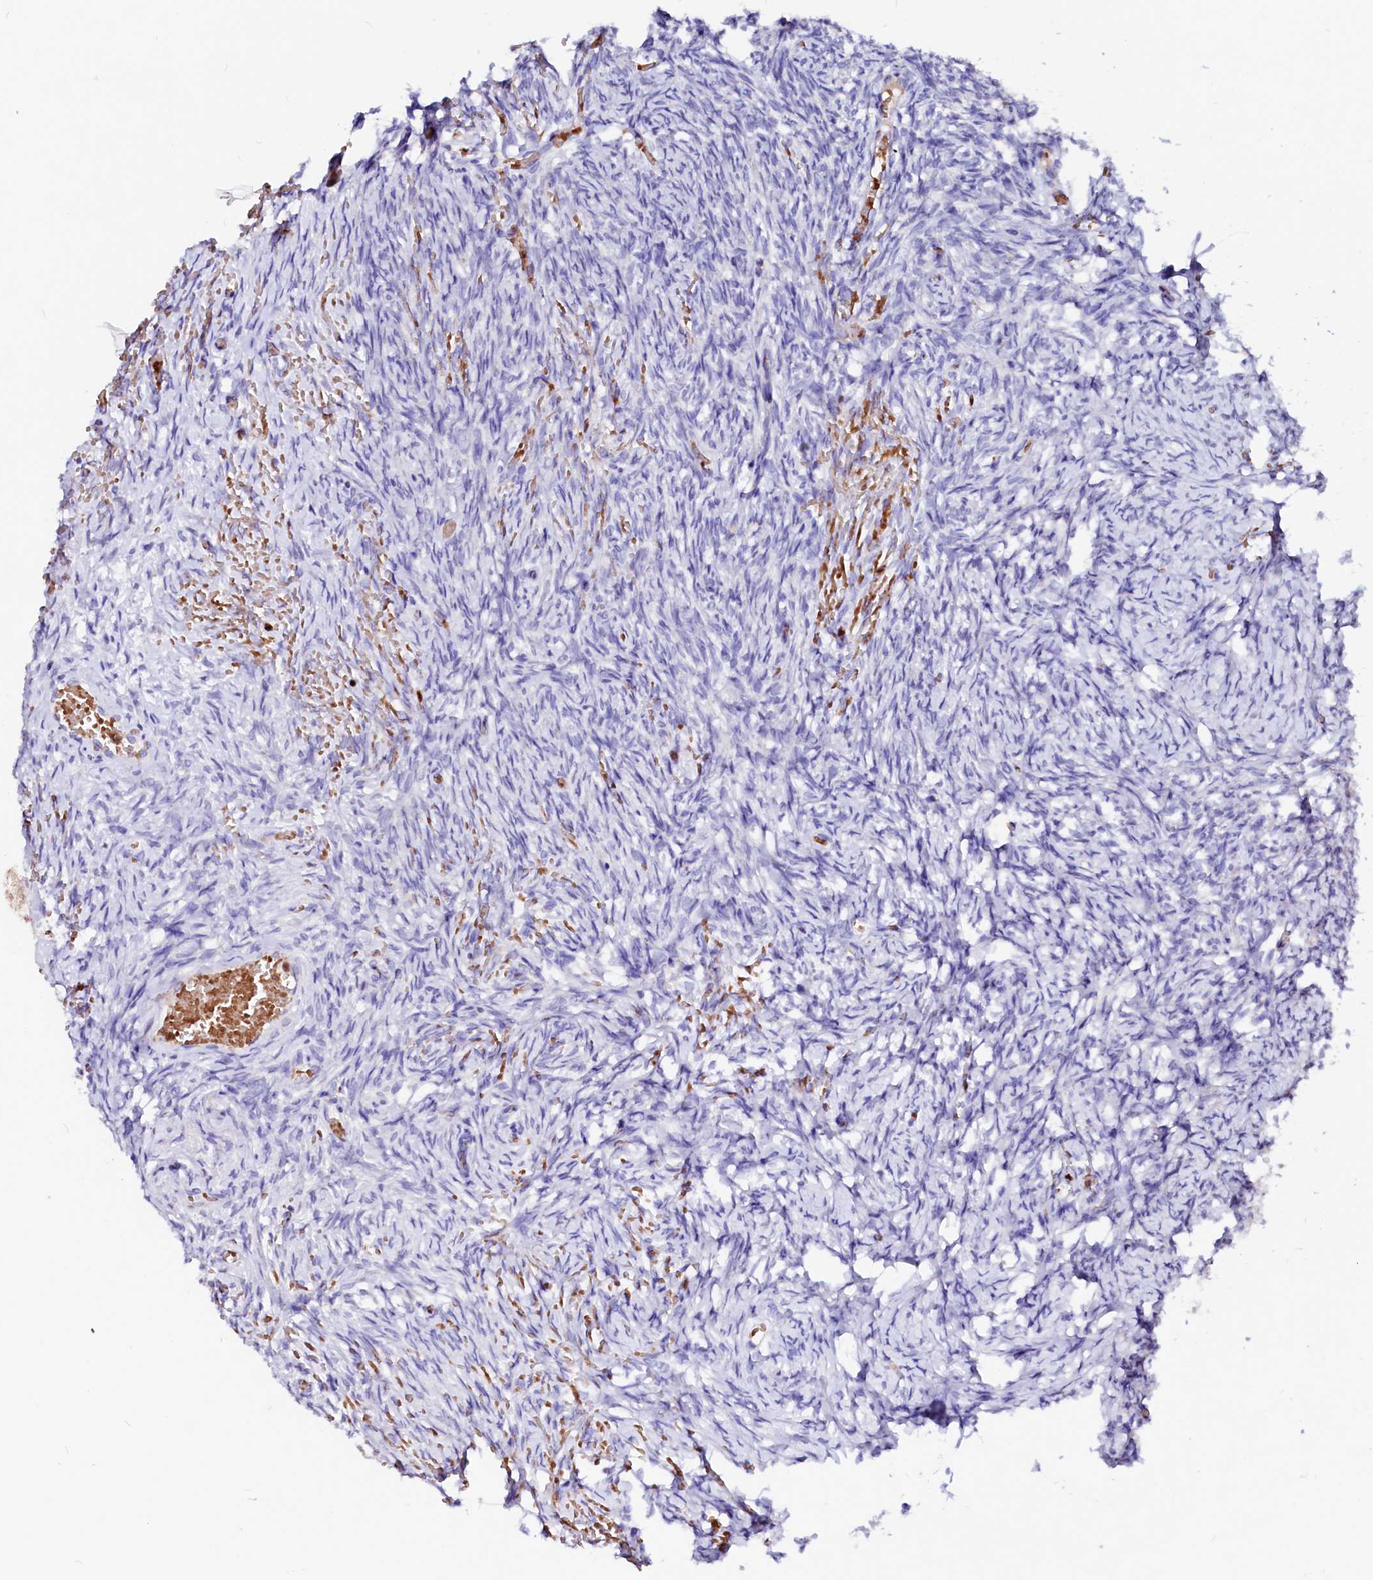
{"staining": {"intensity": "negative", "quantity": "none", "location": "none"}, "tissue": "ovary", "cell_type": "Ovarian stroma cells", "image_type": "normal", "snomed": [{"axis": "morphology", "description": "Adenocarcinoma, NOS"}, {"axis": "topography", "description": "Endometrium"}], "caption": "Histopathology image shows no significant protein positivity in ovarian stroma cells of unremarkable ovary. (Brightfield microscopy of DAB immunohistochemistry (IHC) at high magnification).", "gene": "RAB27A", "patient": {"sex": "female", "age": 32}}